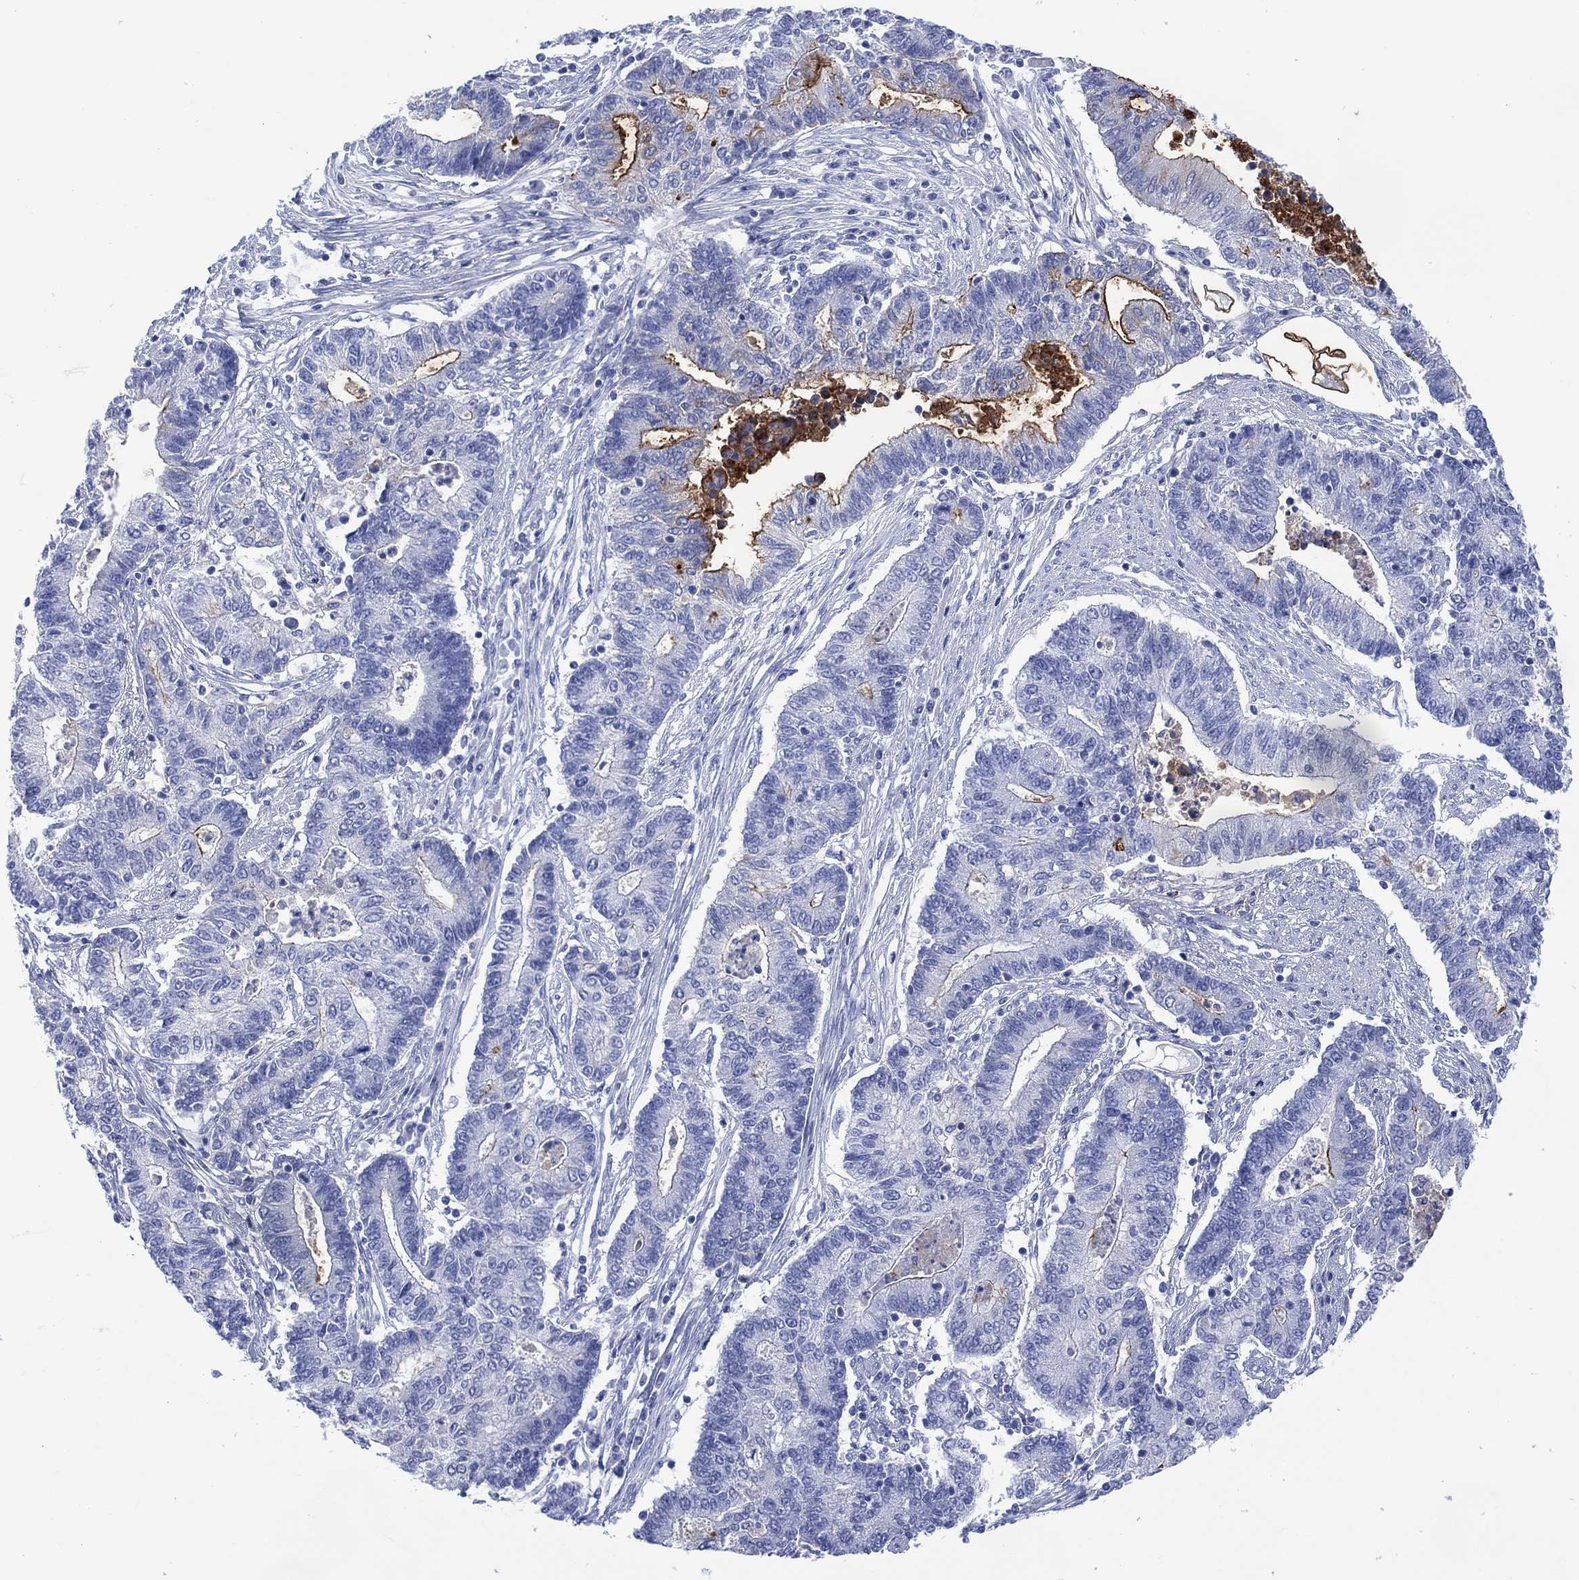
{"staining": {"intensity": "strong", "quantity": "<25%", "location": "cytoplasmic/membranous"}, "tissue": "endometrial cancer", "cell_type": "Tumor cells", "image_type": "cancer", "snomed": [{"axis": "morphology", "description": "Adenocarcinoma, NOS"}, {"axis": "topography", "description": "Uterus"}, {"axis": "topography", "description": "Endometrium"}], "caption": "A micrograph showing strong cytoplasmic/membranous staining in about <25% of tumor cells in endometrial cancer (adenocarcinoma), as visualized by brown immunohistochemical staining.", "gene": "DPP4", "patient": {"sex": "female", "age": 54}}